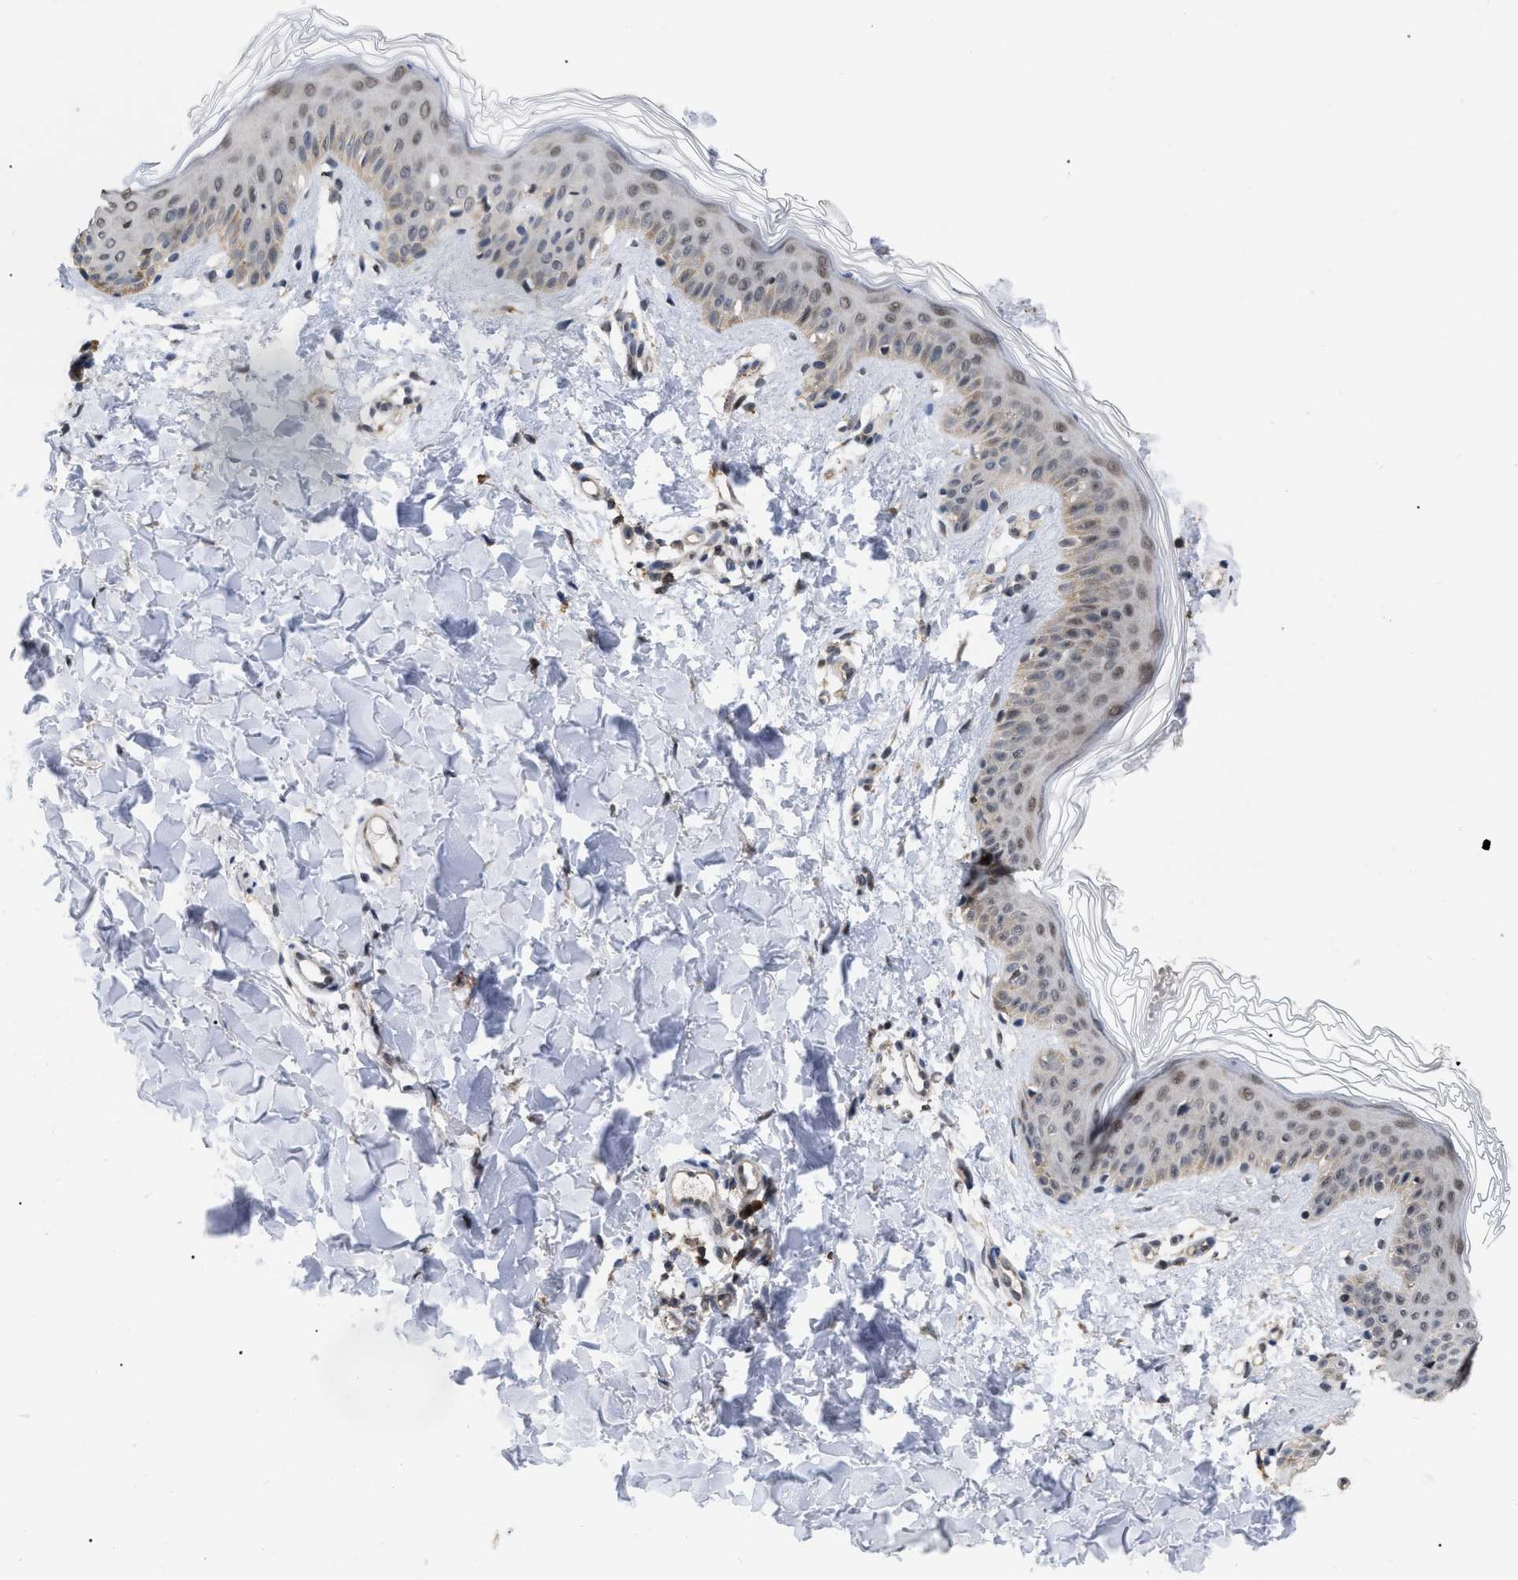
{"staining": {"intensity": "weak", "quantity": ">75%", "location": "nuclear"}, "tissue": "skin", "cell_type": "Fibroblasts", "image_type": "normal", "snomed": [{"axis": "morphology", "description": "Normal tissue, NOS"}, {"axis": "topography", "description": "Skin"}], "caption": "Weak nuclear positivity for a protein is appreciated in approximately >75% of fibroblasts of normal skin using immunohistochemistry (IHC).", "gene": "UPF1", "patient": {"sex": "male", "age": 40}}